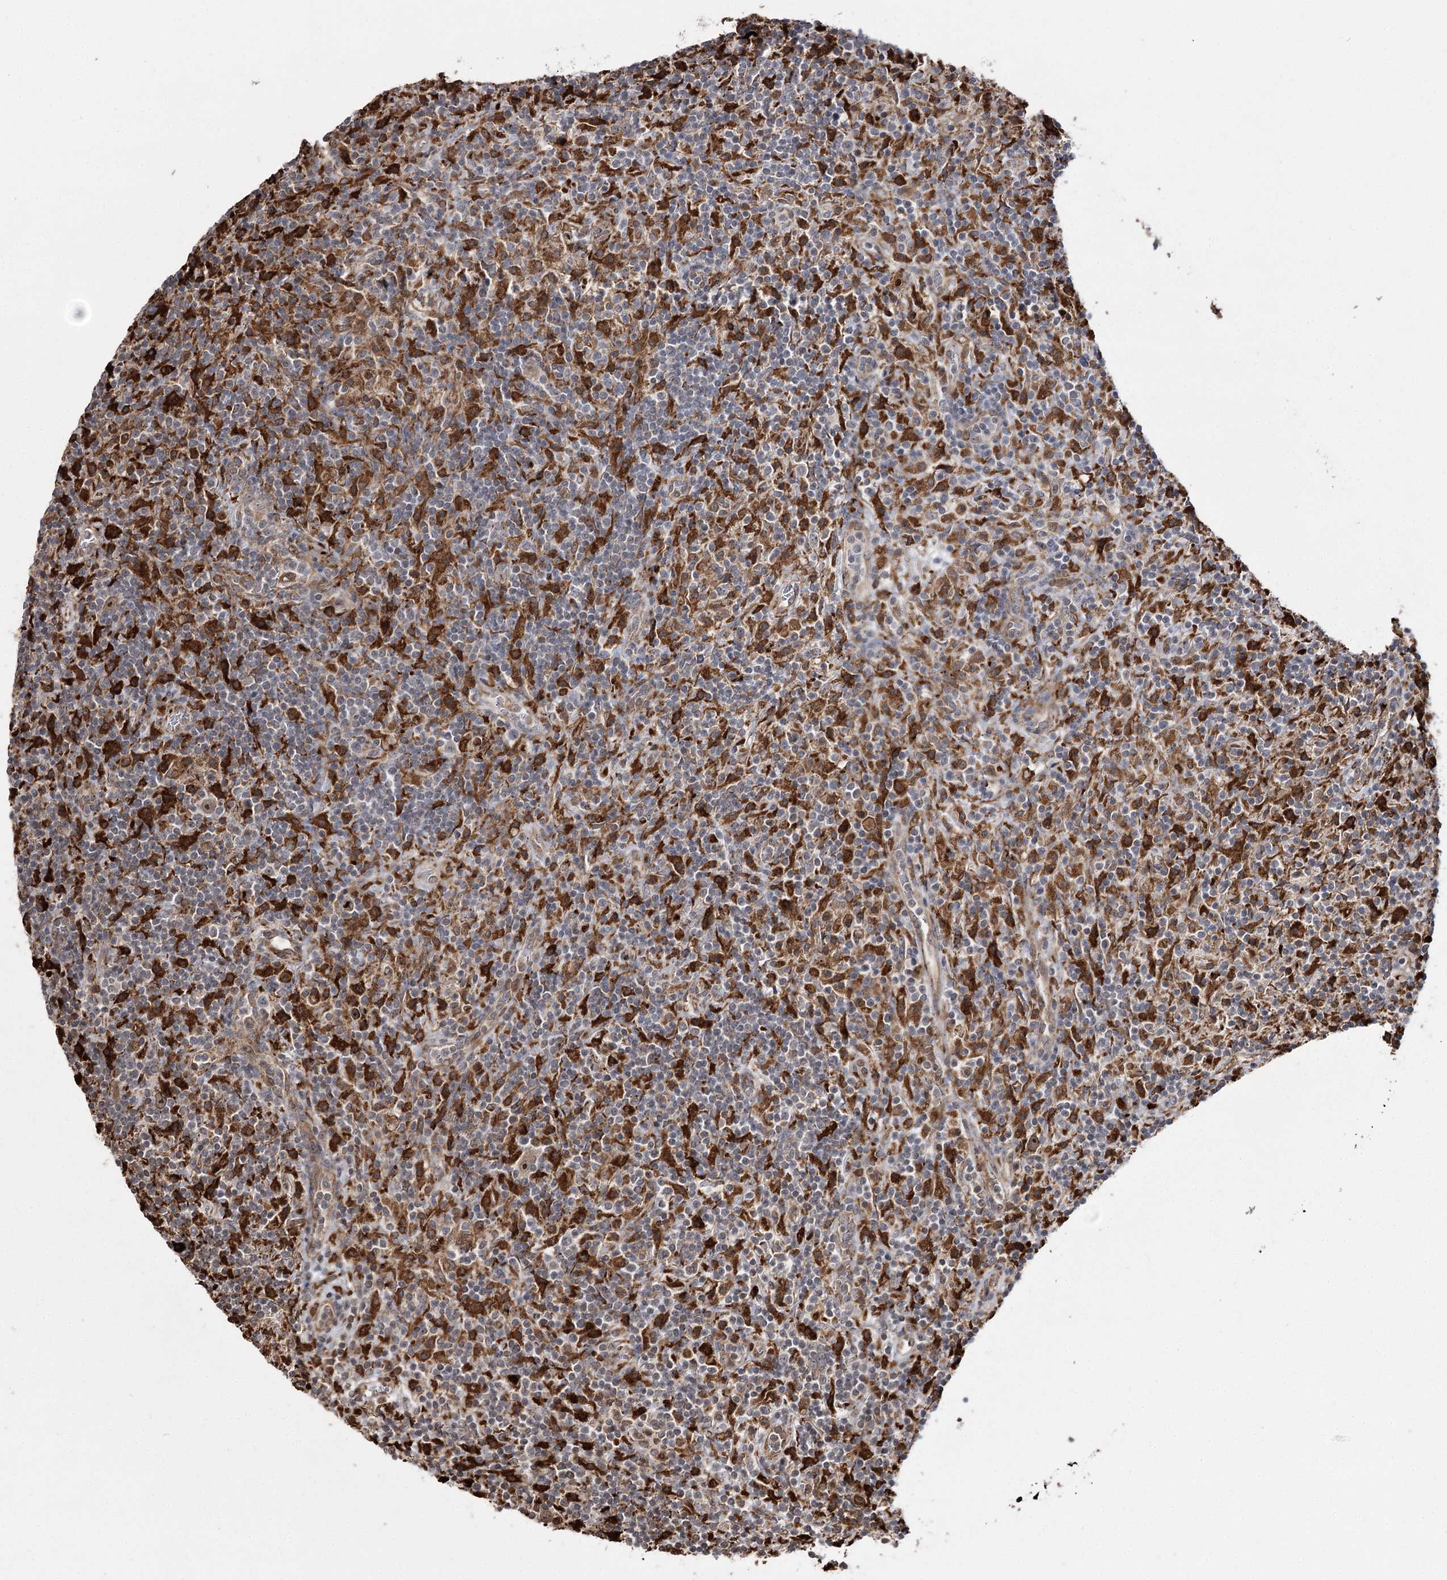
{"staining": {"intensity": "weak", "quantity": "25%-75%", "location": "cytoplasmic/membranous,nuclear"}, "tissue": "lymphoma", "cell_type": "Tumor cells", "image_type": "cancer", "snomed": [{"axis": "morphology", "description": "Hodgkin's disease, NOS"}, {"axis": "topography", "description": "Lymph node"}], "caption": "Approximately 25%-75% of tumor cells in human Hodgkin's disease display weak cytoplasmic/membranous and nuclear protein expression as visualized by brown immunohistochemical staining.", "gene": "FANCL", "patient": {"sex": "male", "age": 70}}